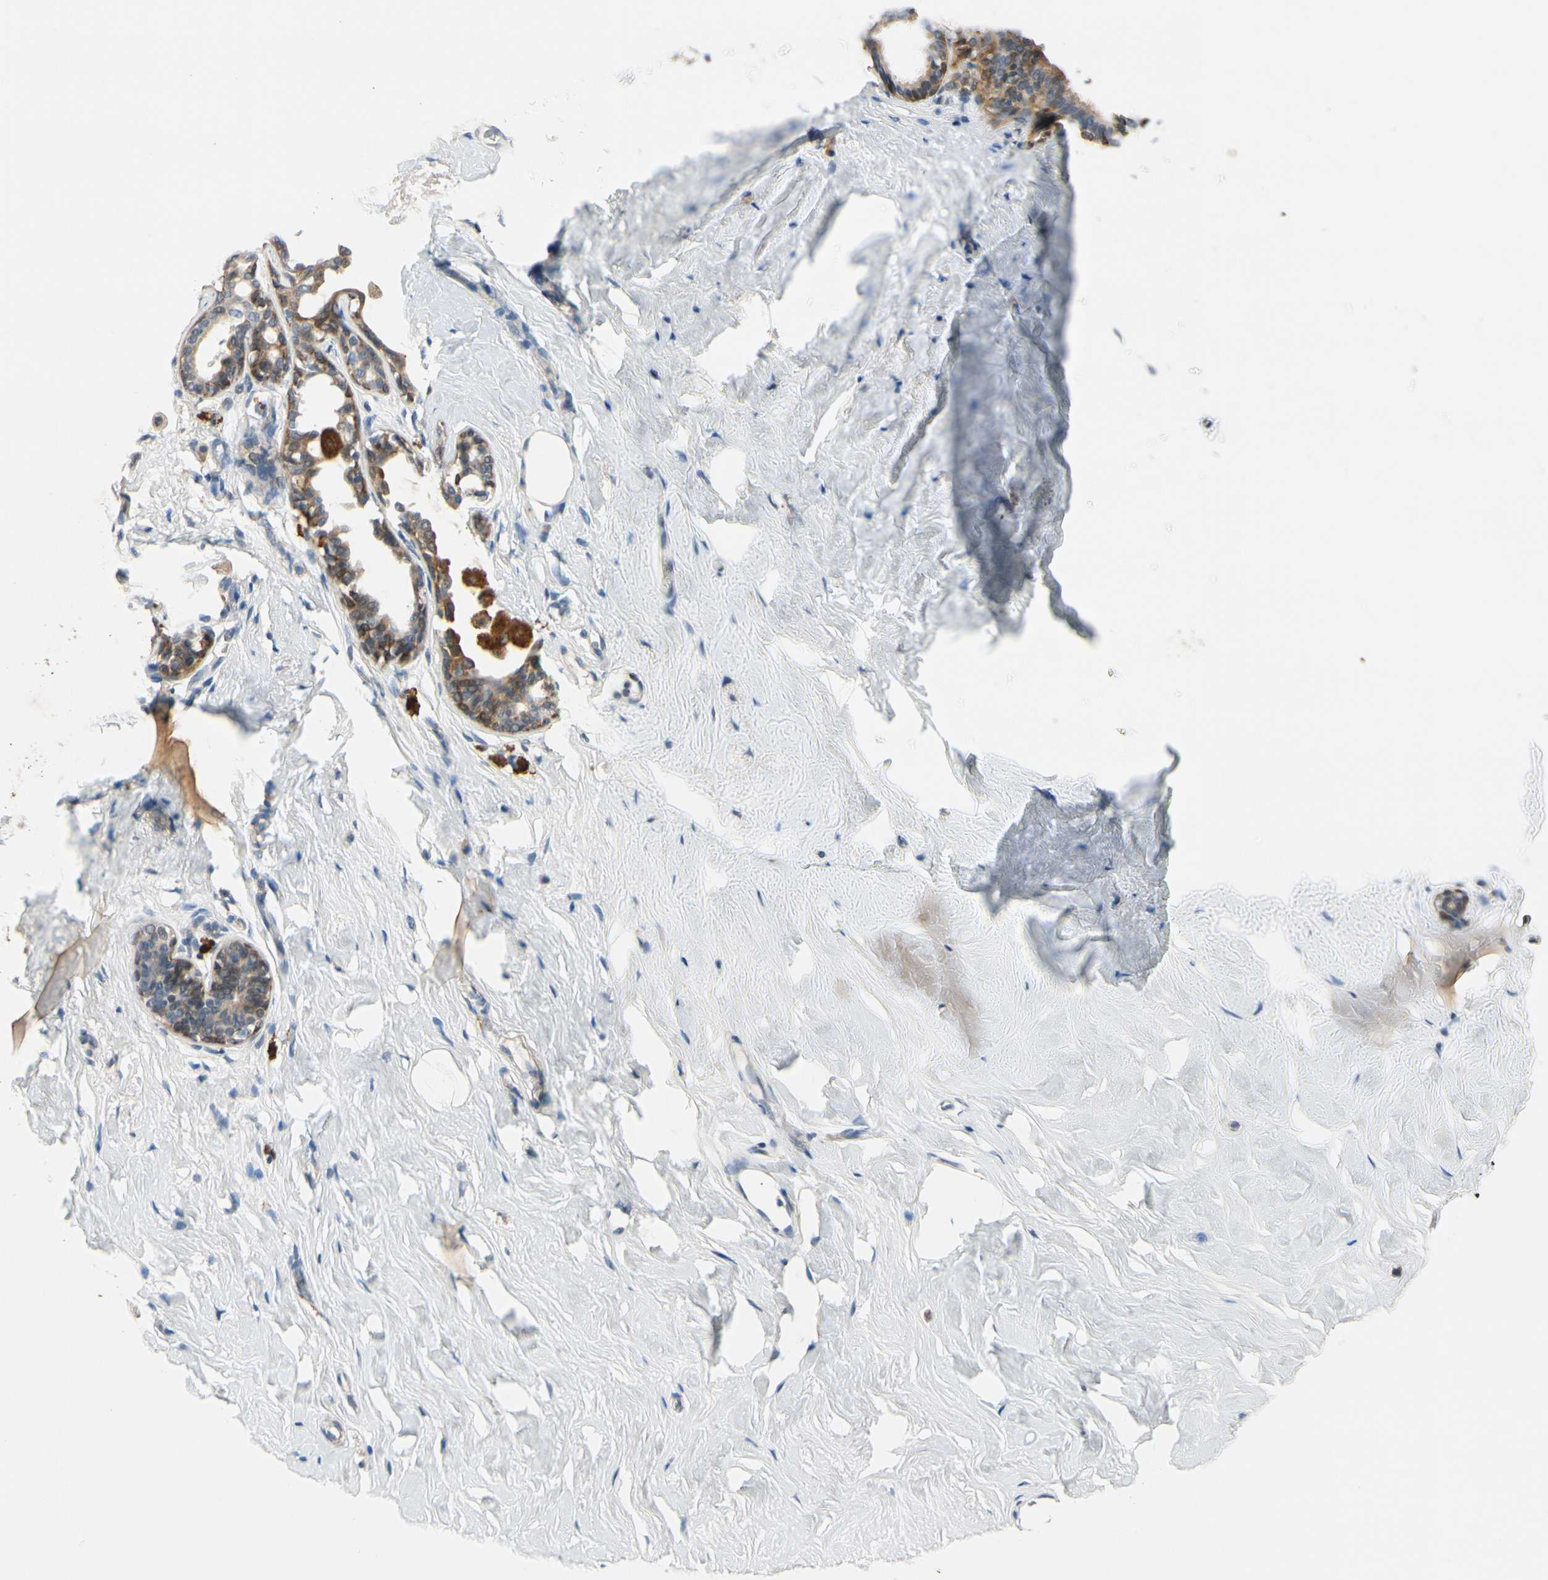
{"staining": {"intensity": "negative", "quantity": "none", "location": "none"}, "tissue": "breast", "cell_type": "Adipocytes", "image_type": "normal", "snomed": [{"axis": "morphology", "description": "Normal tissue, NOS"}, {"axis": "topography", "description": "Breast"}], "caption": "A high-resolution micrograph shows immunohistochemistry staining of normal breast, which reveals no significant expression in adipocytes.", "gene": "SLC27A6", "patient": {"sex": "female", "age": 75}}